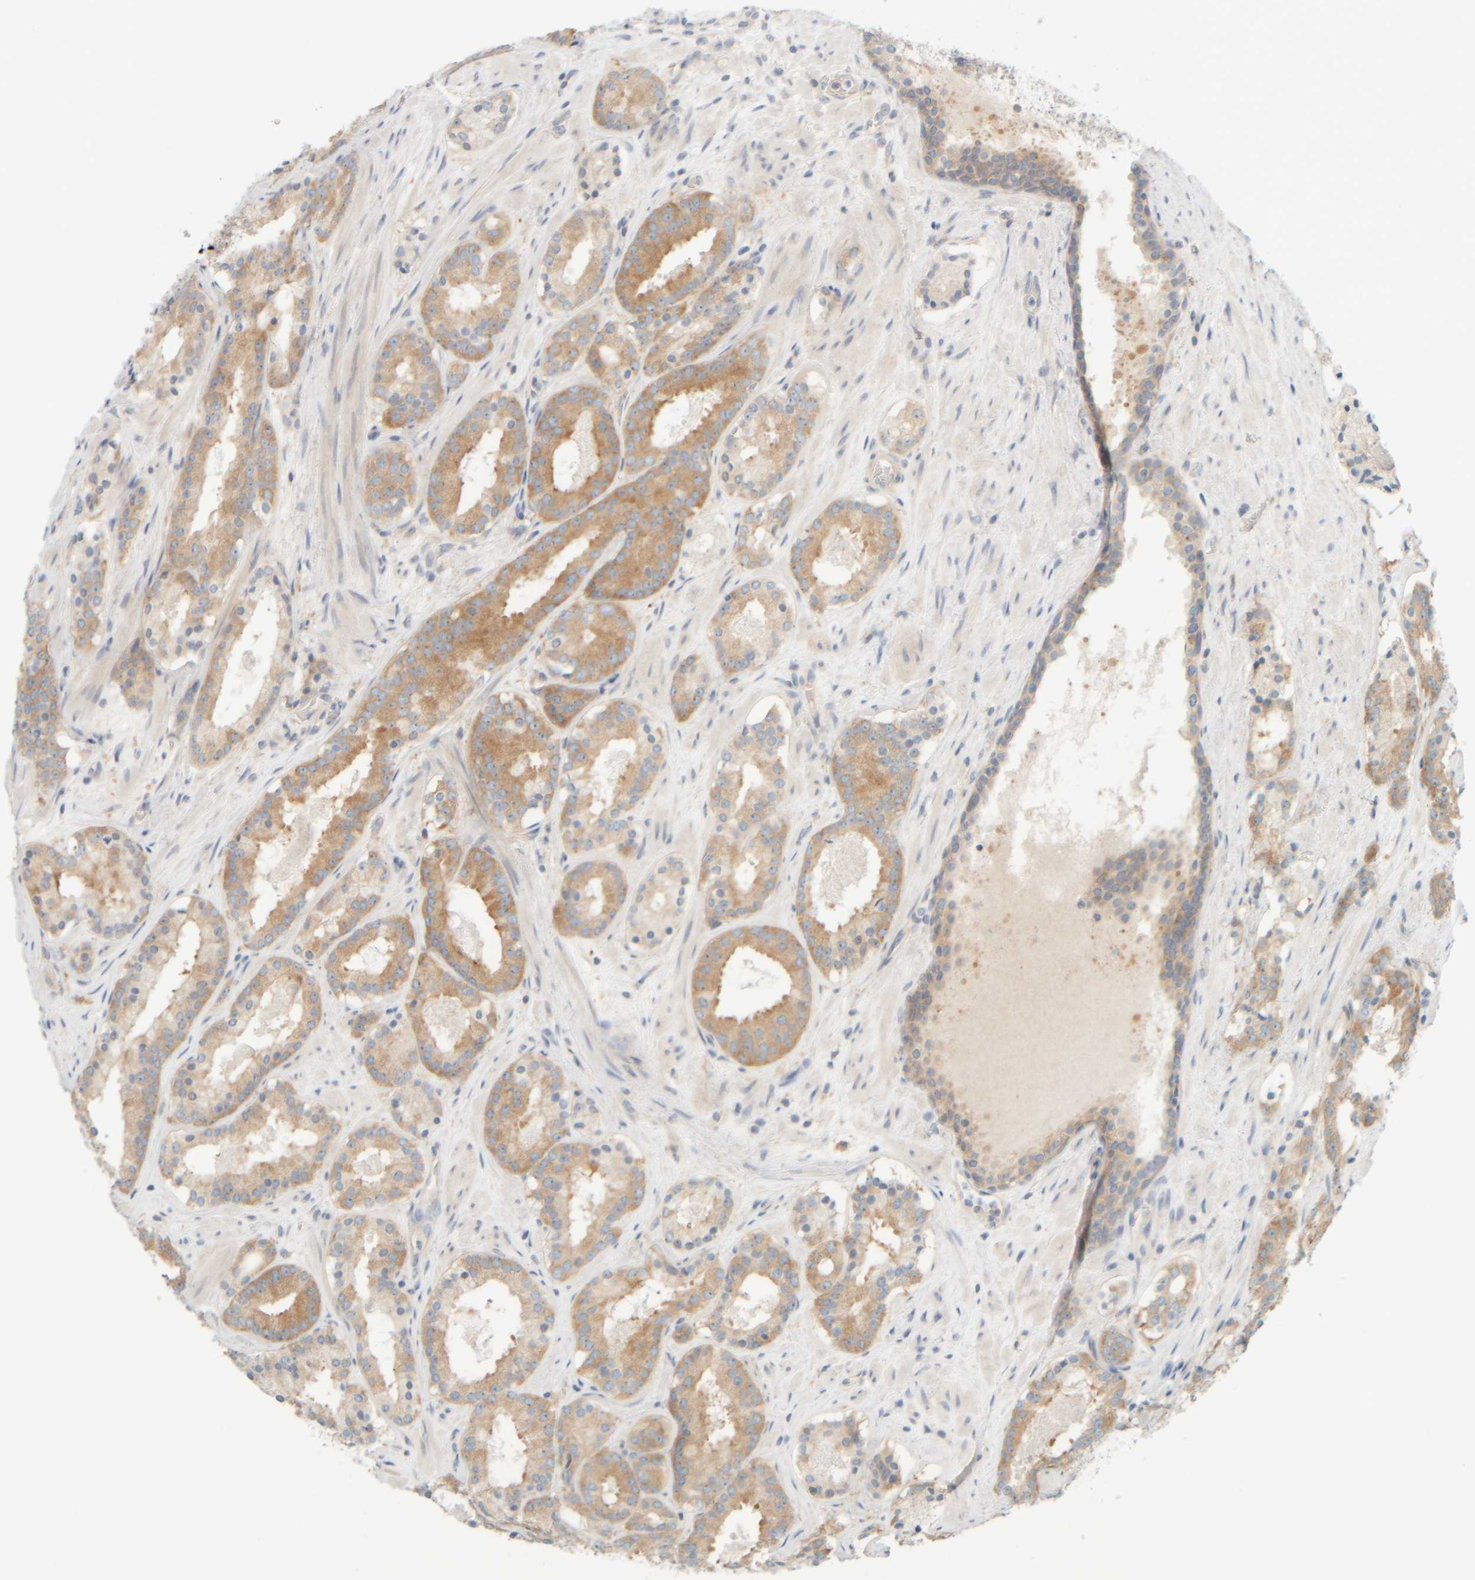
{"staining": {"intensity": "moderate", "quantity": ">75%", "location": "cytoplasmic/membranous"}, "tissue": "prostate cancer", "cell_type": "Tumor cells", "image_type": "cancer", "snomed": [{"axis": "morphology", "description": "Adenocarcinoma, Low grade"}, {"axis": "topography", "description": "Prostate"}], "caption": "DAB (3,3'-diaminobenzidine) immunohistochemical staining of human low-grade adenocarcinoma (prostate) shows moderate cytoplasmic/membranous protein positivity in about >75% of tumor cells.", "gene": "PTGES3L-AARSD1", "patient": {"sex": "male", "age": 69}}